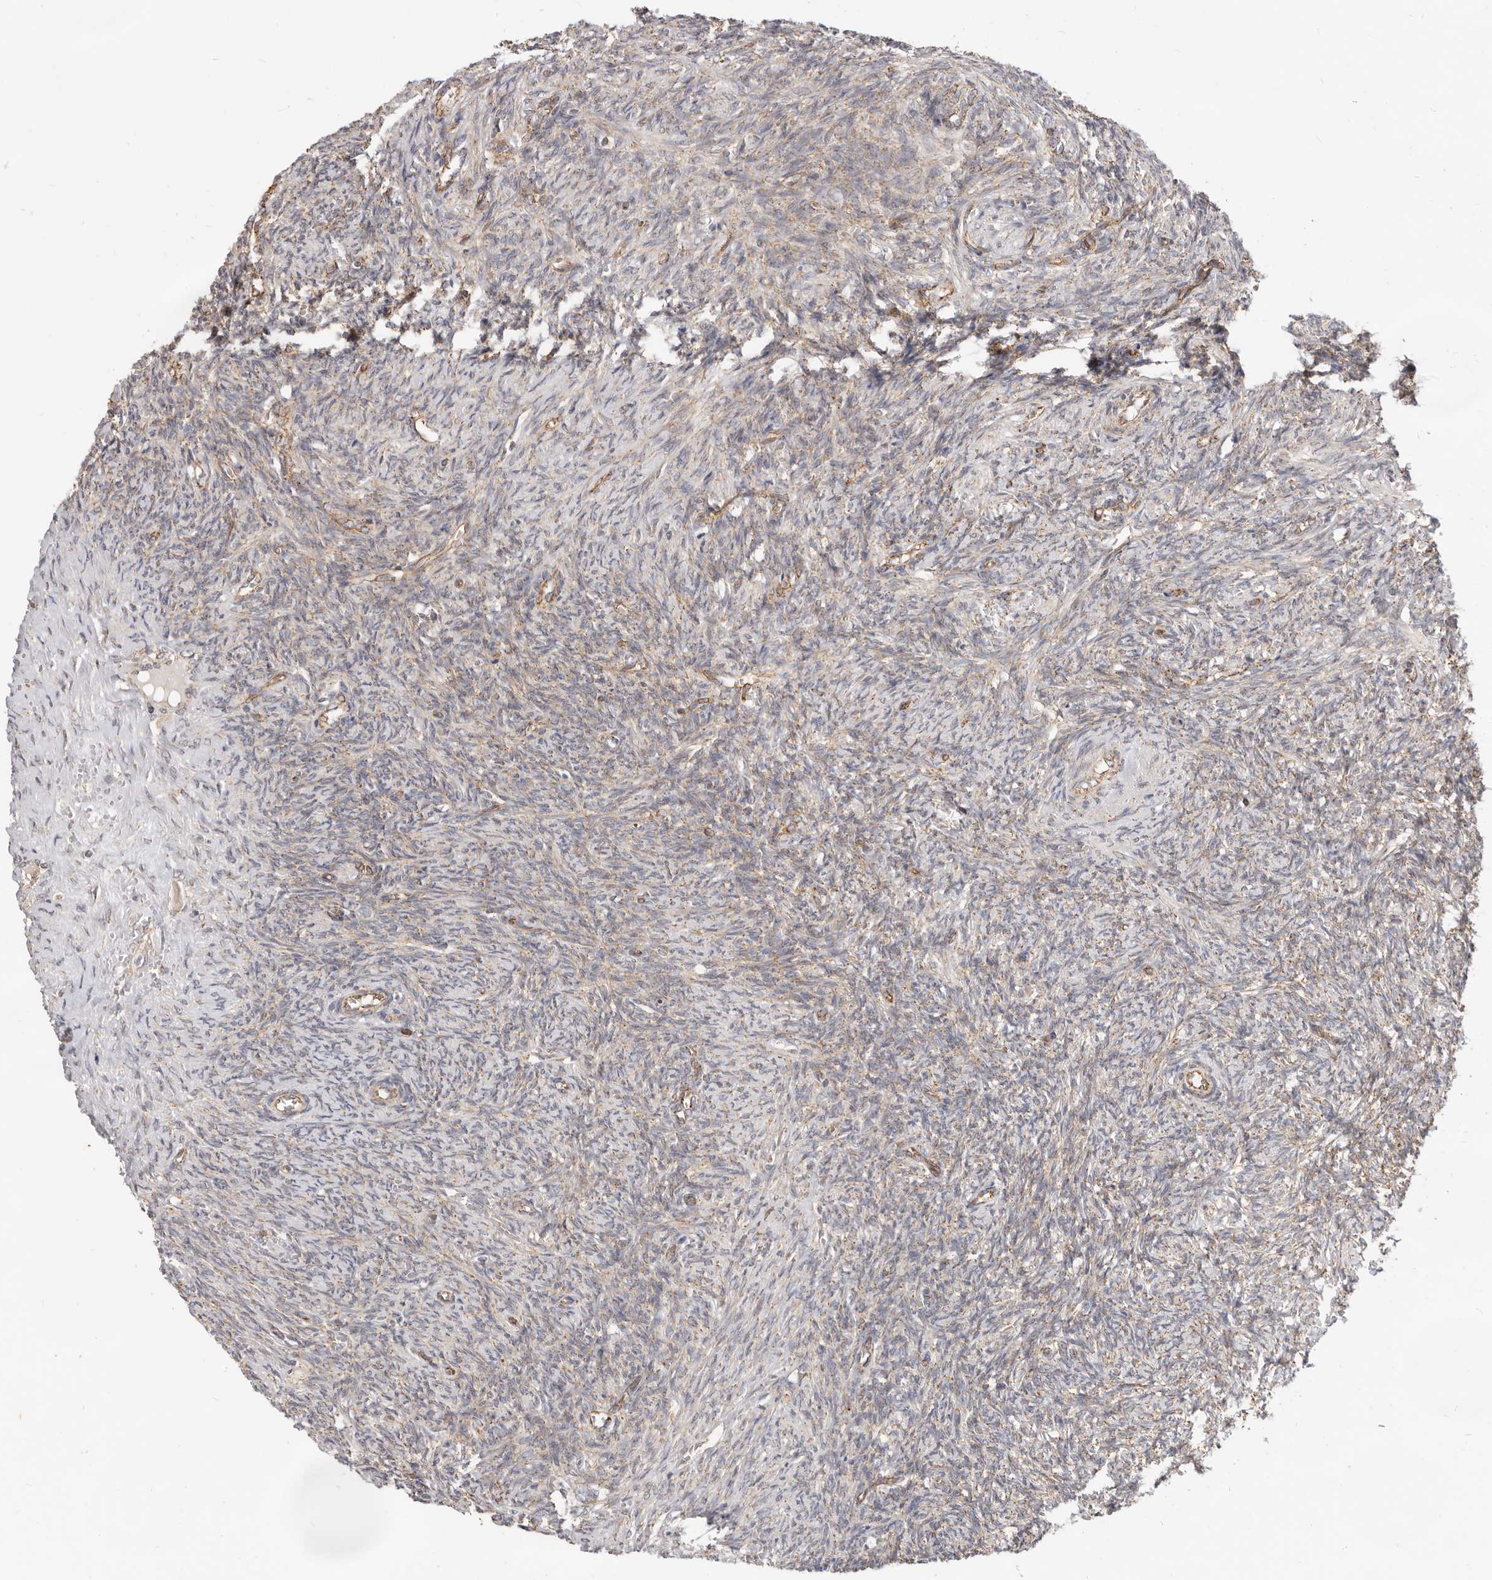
{"staining": {"intensity": "weak", "quantity": "<25%", "location": "cytoplasmic/membranous"}, "tissue": "ovary", "cell_type": "Ovarian stroma cells", "image_type": "normal", "snomed": [{"axis": "morphology", "description": "Normal tissue, NOS"}, {"axis": "topography", "description": "Ovary"}], "caption": "High magnification brightfield microscopy of normal ovary stained with DAB (brown) and counterstained with hematoxylin (blue): ovarian stroma cells show no significant expression.", "gene": "USP49", "patient": {"sex": "female", "age": 41}}